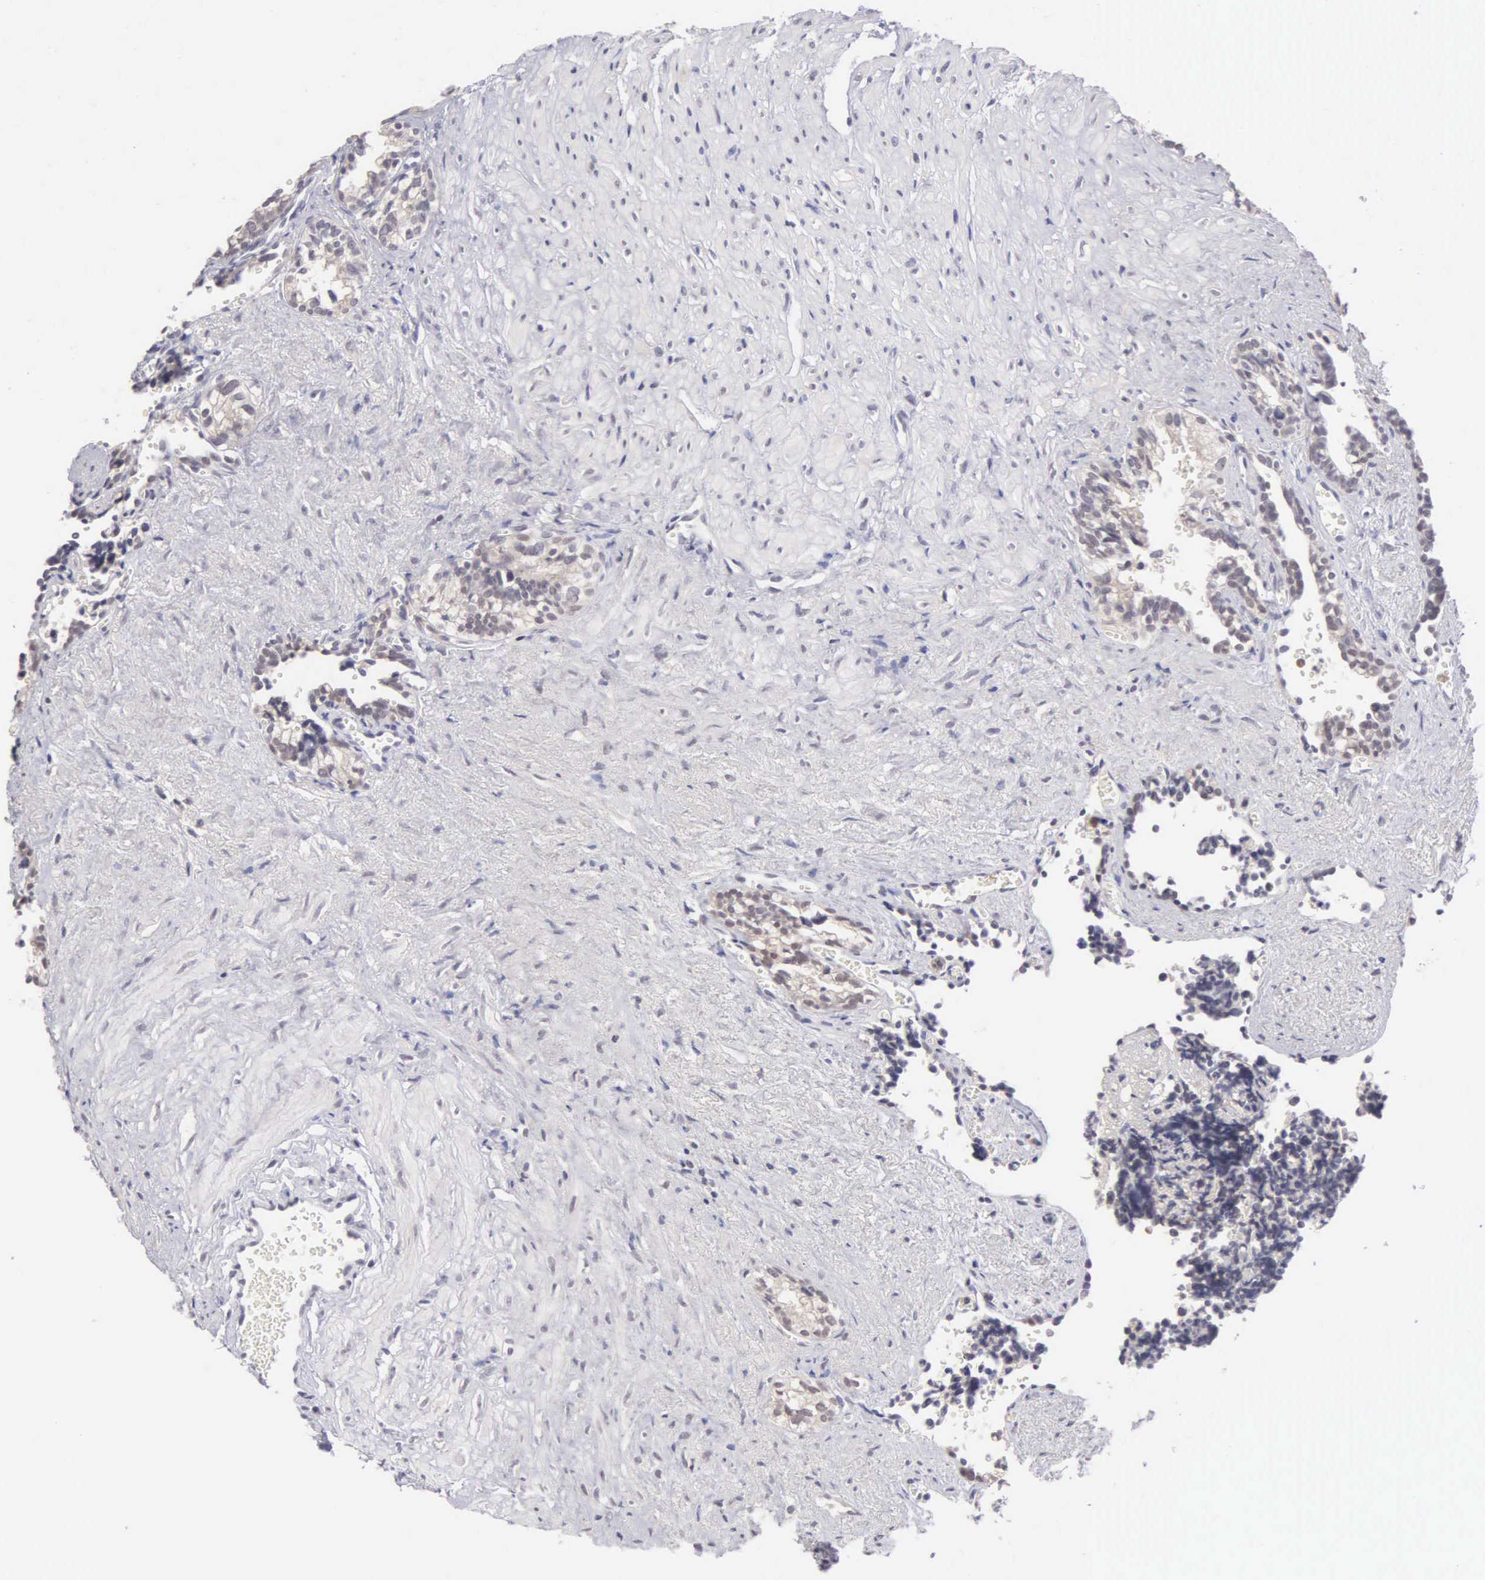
{"staining": {"intensity": "weak", "quantity": "25%-75%", "location": "cytoplasmic/membranous"}, "tissue": "seminal vesicle", "cell_type": "Glandular cells", "image_type": "normal", "snomed": [{"axis": "morphology", "description": "Normal tissue, NOS"}, {"axis": "topography", "description": "Seminal veicle"}], "caption": "Immunohistochemistry of unremarkable human seminal vesicle shows low levels of weak cytoplasmic/membranous positivity in about 25%-75% of glandular cells. (DAB (3,3'-diaminobenzidine) IHC with brightfield microscopy, high magnification).", "gene": "BRD1", "patient": {"sex": "male", "age": 60}}